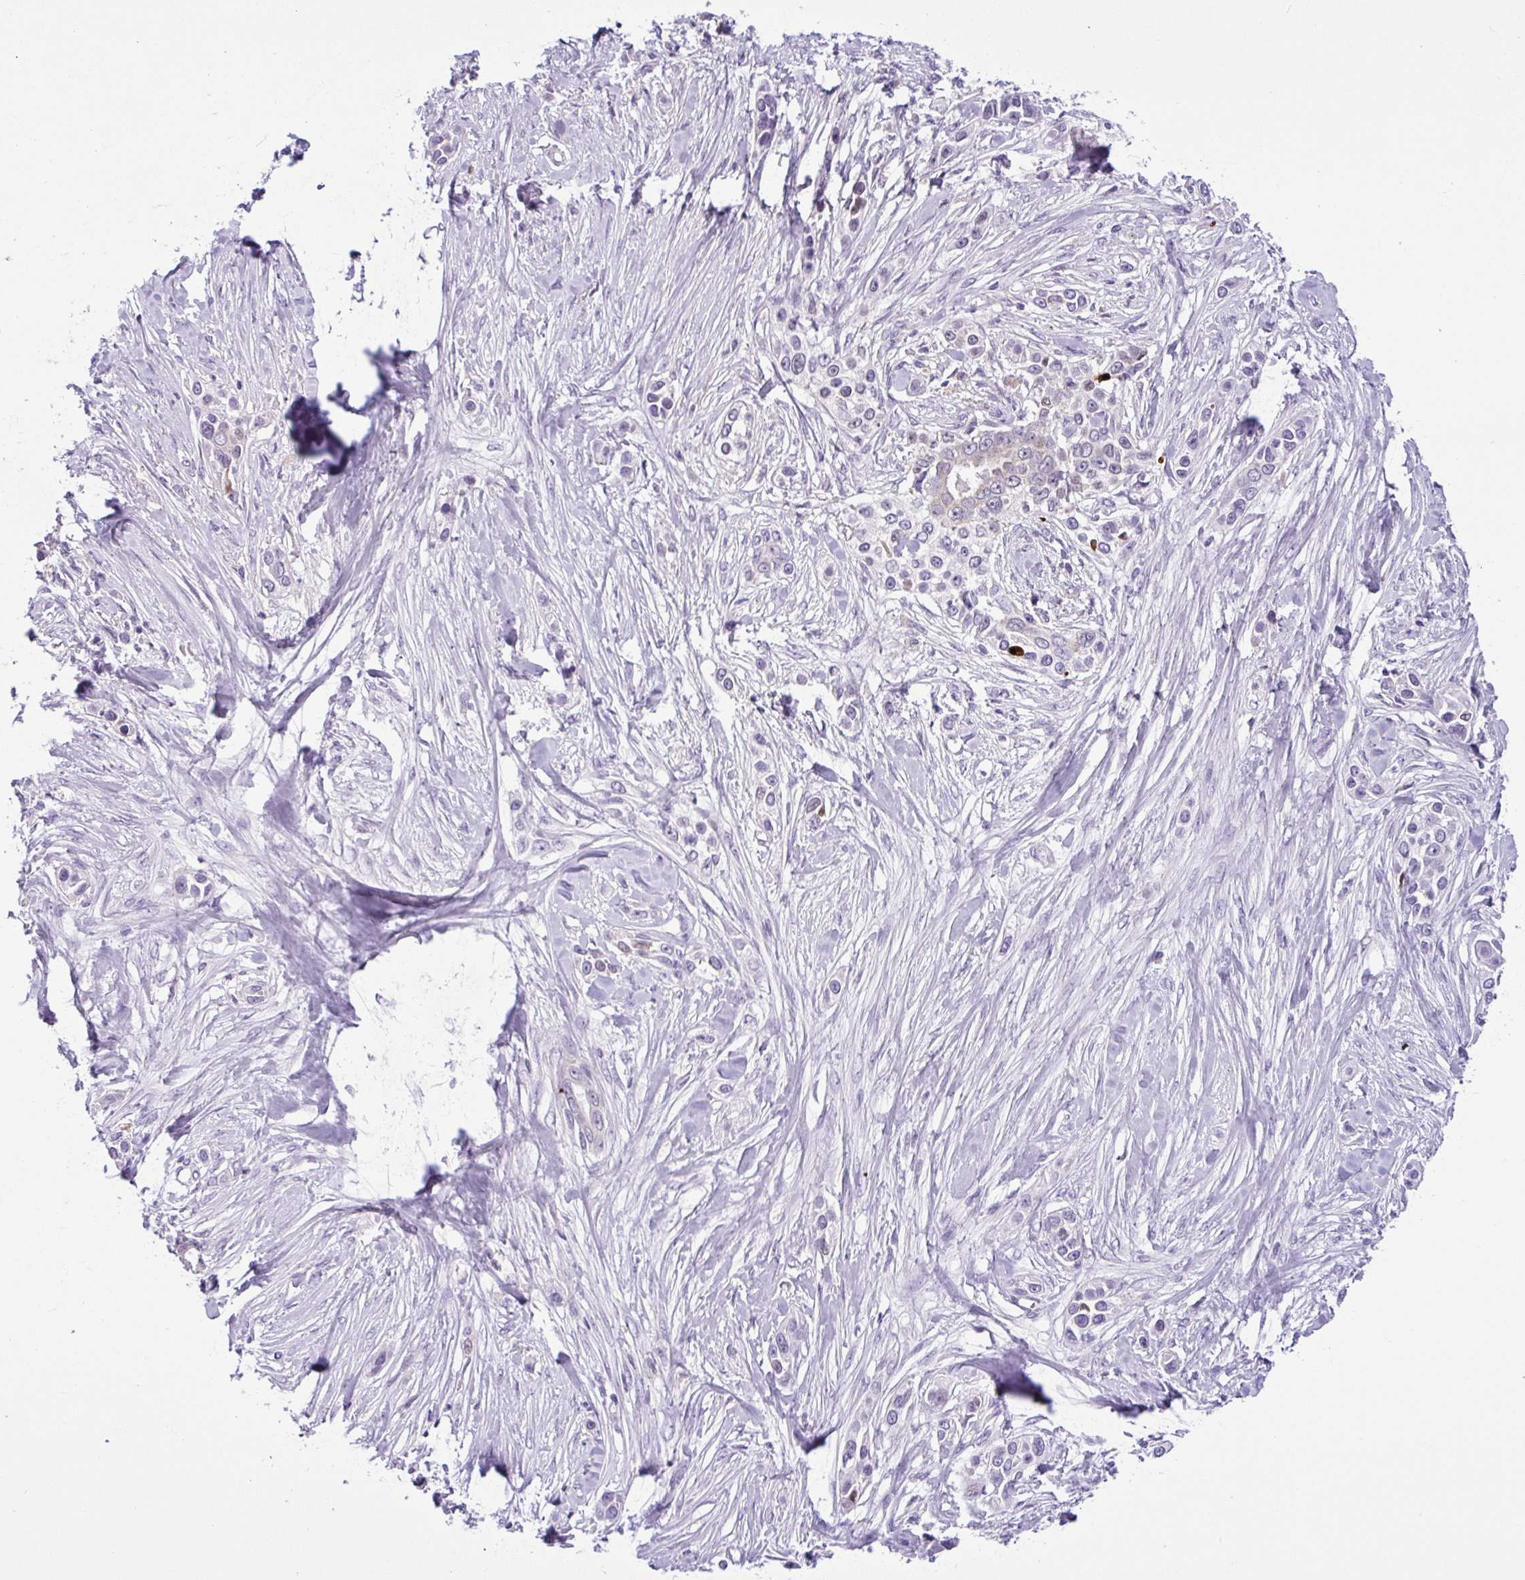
{"staining": {"intensity": "negative", "quantity": "none", "location": "none"}, "tissue": "skin cancer", "cell_type": "Tumor cells", "image_type": "cancer", "snomed": [{"axis": "morphology", "description": "Squamous cell carcinoma, NOS"}, {"axis": "topography", "description": "Skin"}], "caption": "Immunohistochemical staining of human skin cancer (squamous cell carcinoma) demonstrates no significant staining in tumor cells. (Stains: DAB (3,3'-diaminobenzidine) immunohistochemistry with hematoxylin counter stain, Microscopy: brightfield microscopy at high magnification).", "gene": "HMCN2", "patient": {"sex": "female", "age": 69}}